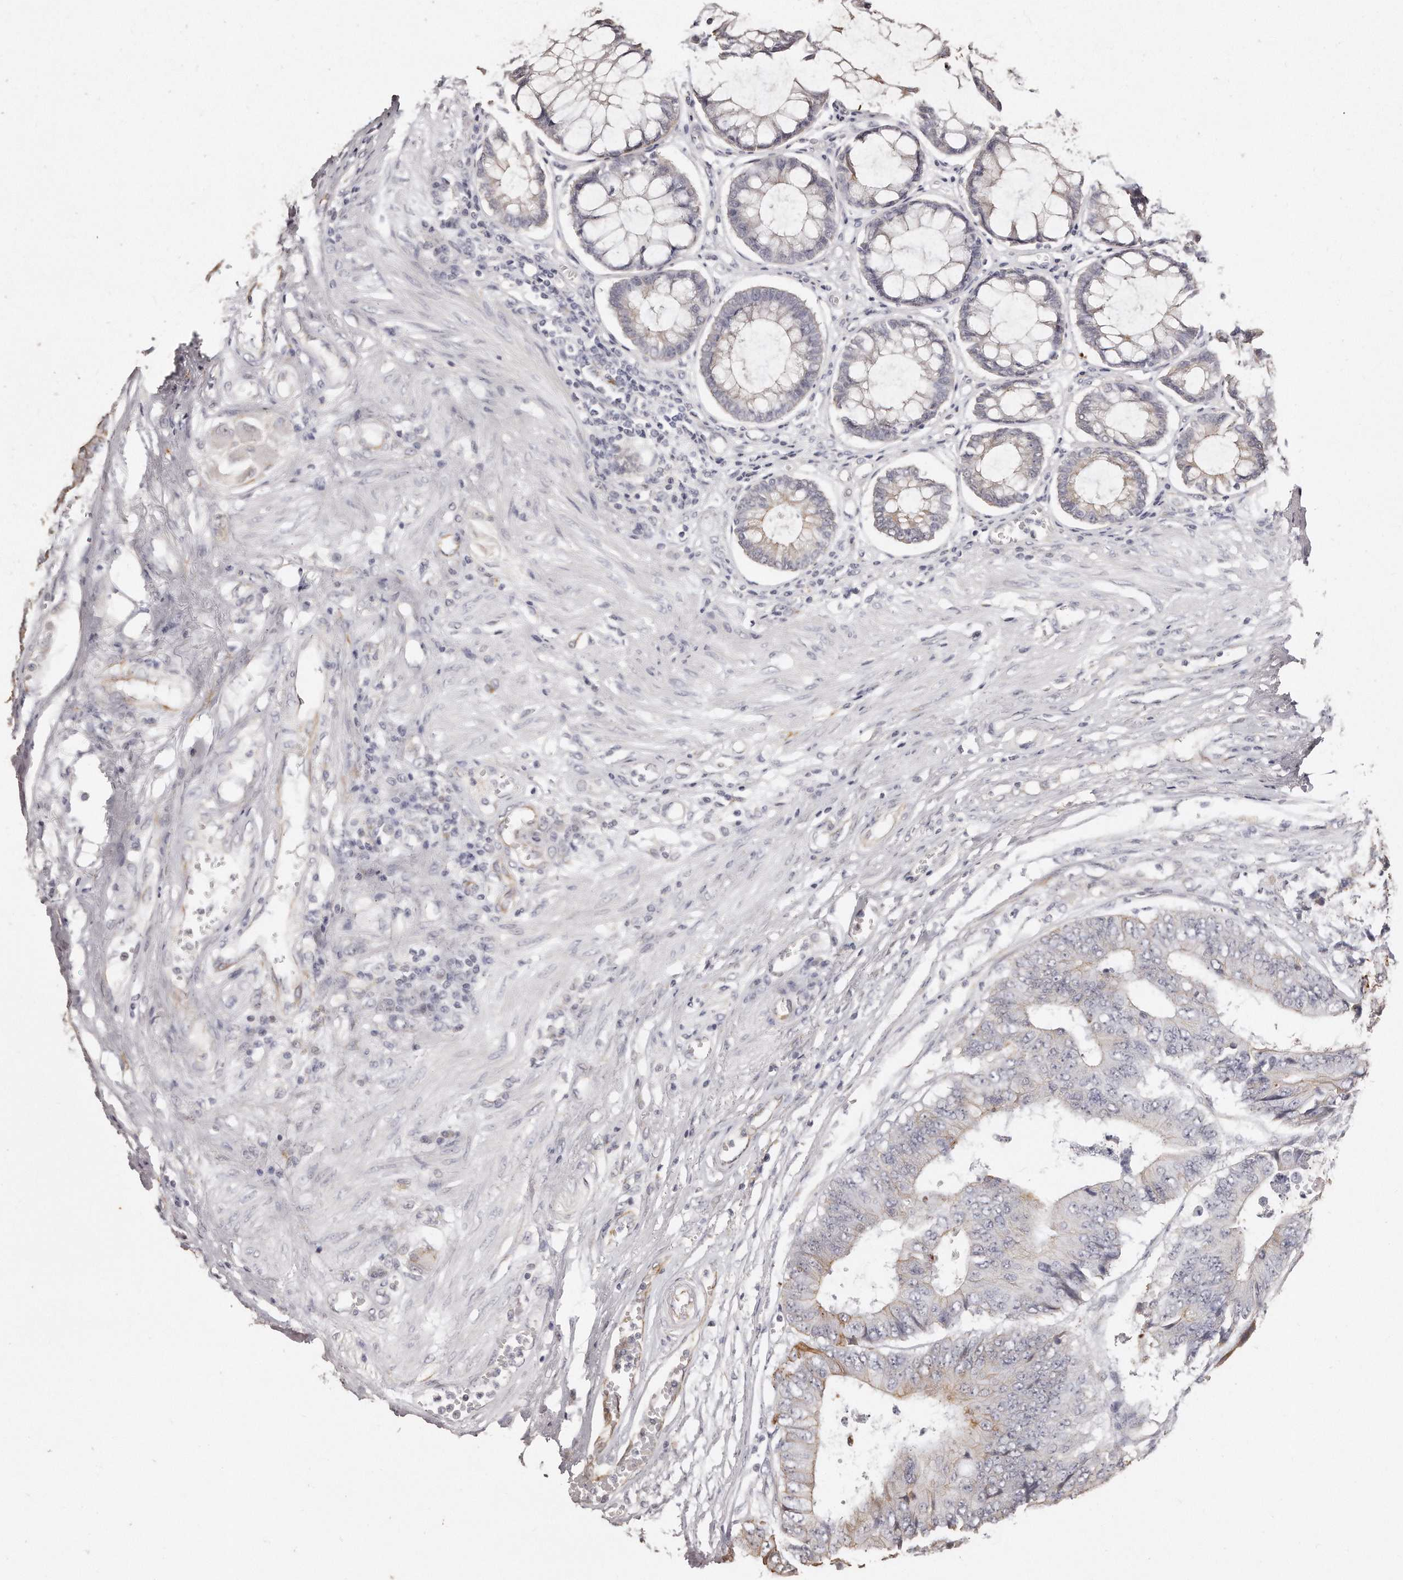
{"staining": {"intensity": "moderate", "quantity": "<25%", "location": "cytoplasmic/membranous"}, "tissue": "colorectal cancer", "cell_type": "Tumor cells", "image_type": "cancer", "snomed": [{"axis": "morphology", "description": "Adenocarcinoma, NOS"}, {"axis": "topography", "description": "Rectum"}], "caption": "Colorectal cancer tissue reveals moderate cytoplasmic/membranous staining in about <25% of tumor cells (Stains: DAB in brown, nuclei in blue, Microscopy: brightfield microscopy at high magnification).", "gene": "ZYG11A", "patient": {"sex": "male", "age": 84}}